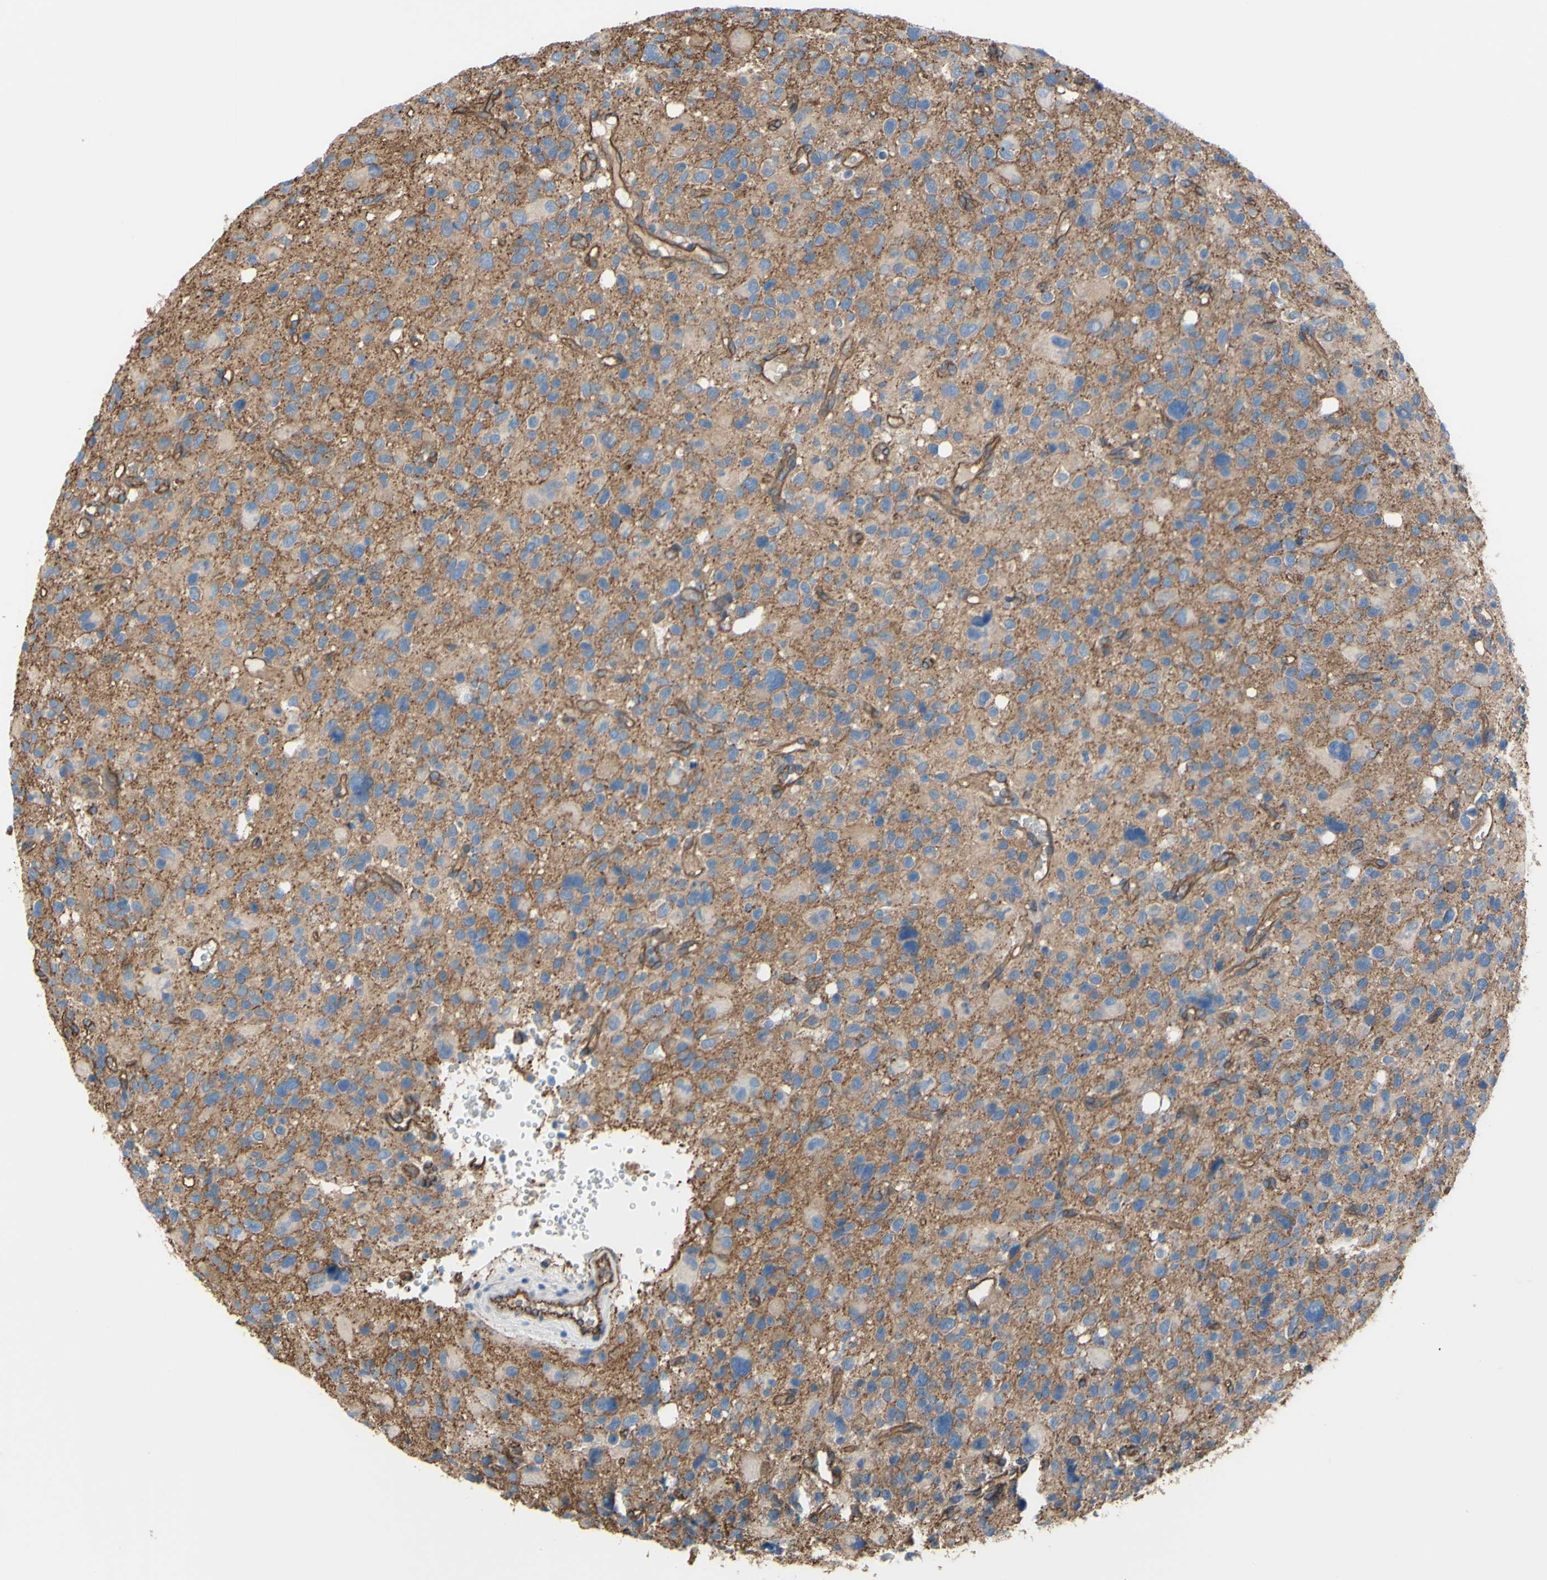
{"staining": {"intensity": "negative", "quantity": "none", "location": "none"}, "tissue": "glioma", "cell_type": "Tumor cells", "image_type": "cancer", "snomed": [{"axis": "morphology", "description": "Glioma, malignant, High grade"}, {"axis": "topography", "description": "Brain"}], "caption": "Histopathology image shows no significant protein positivity in tumor cells of glioma.", "gene": "TPBG", "patient": {"sex": "male", "age": 48}}